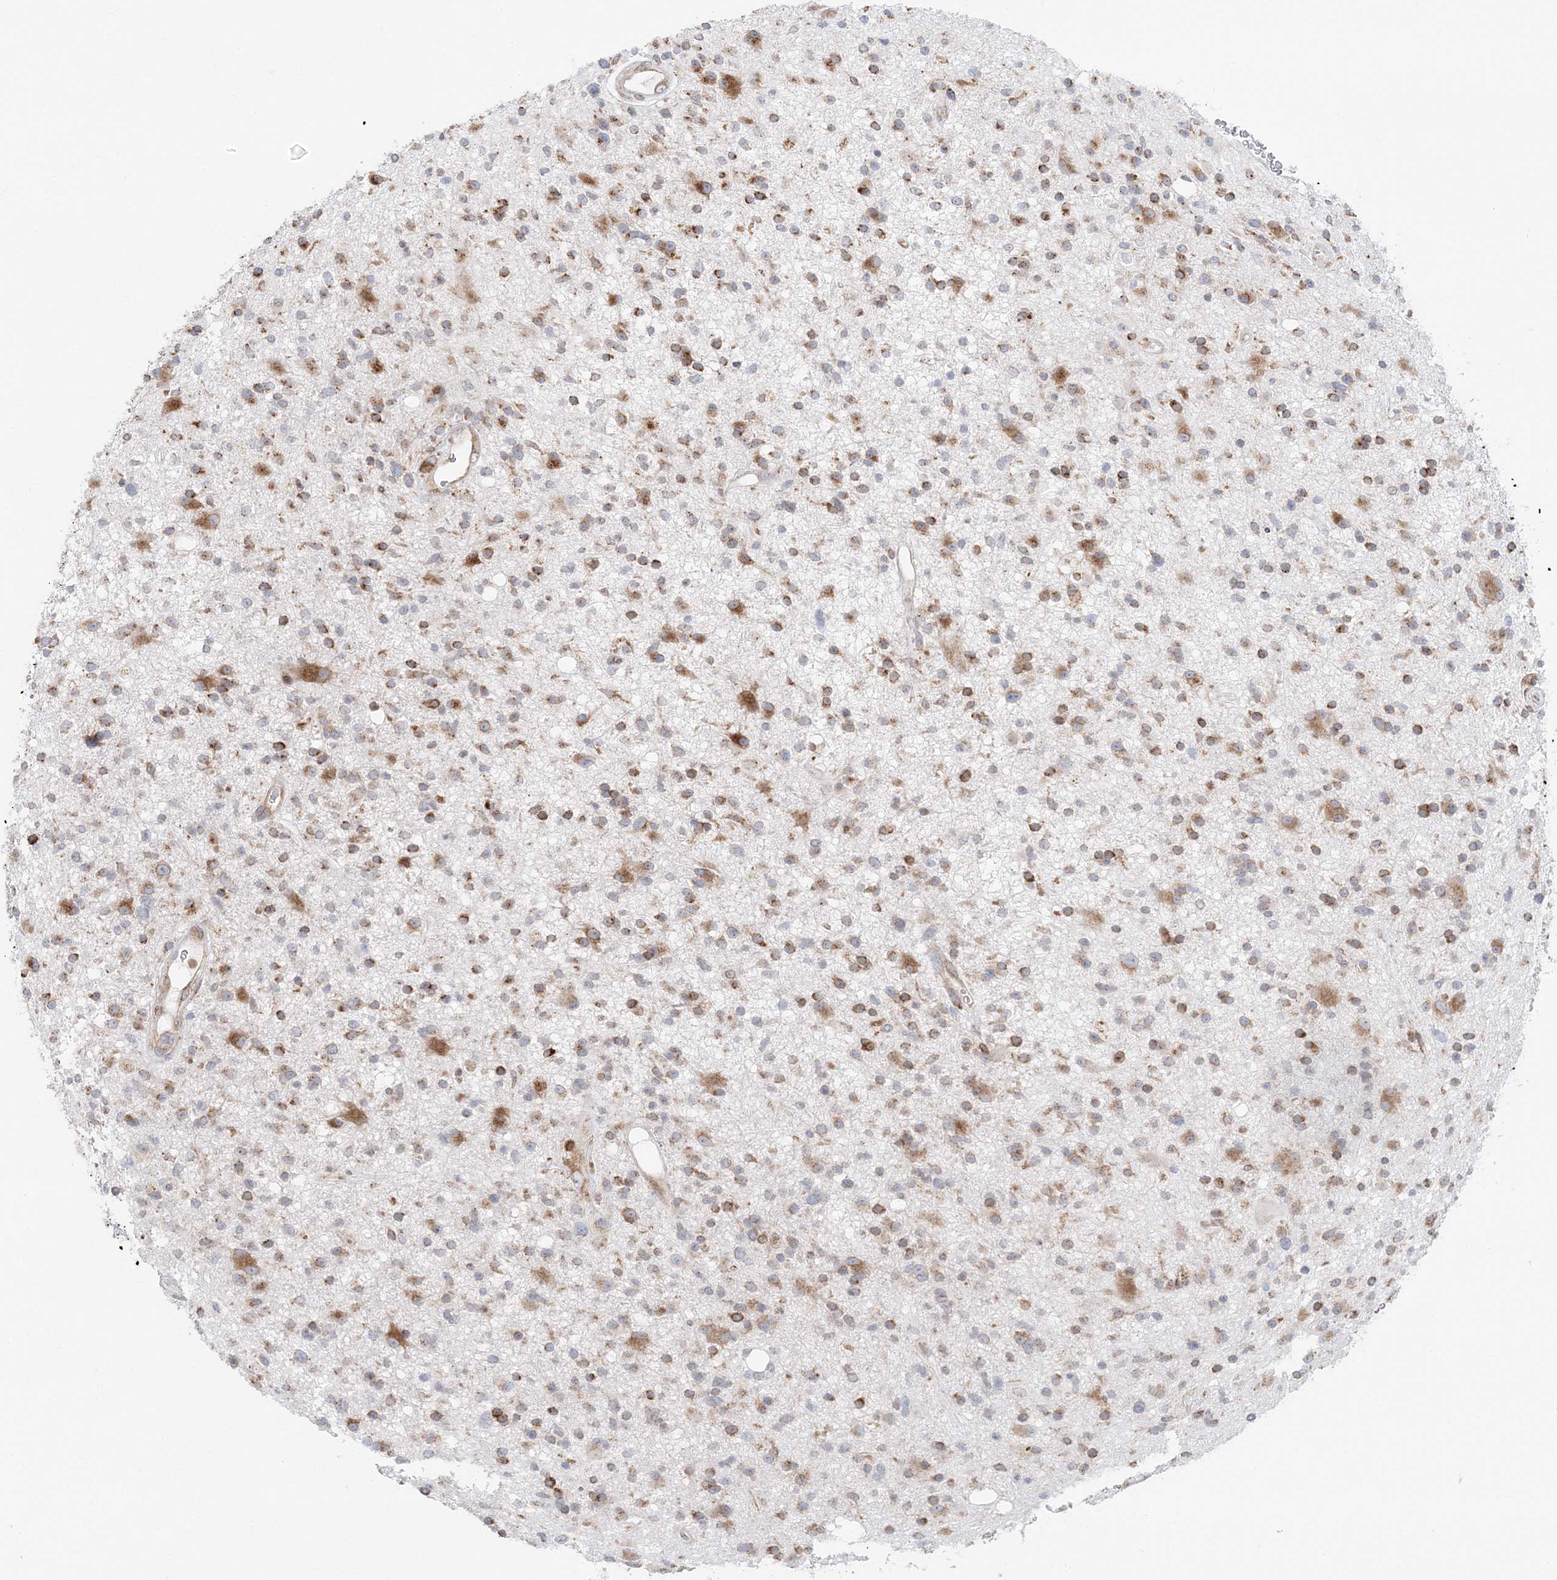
{"staining": {"intensity": "moderate", "quantity": ">75%", "location": "cytoplasmic/membranous"}, "tissue": "glioma", "cell_type": "Tumor cells", "image_type": "cancer", "snomed": [{"axis": "morphology", "description": "Glioma, malignant, High grade"}, {"axis": "topography", "description": "Brain"}], "caption": "Immunohistochemical staining of glioma reveals medium levels of moderate cytoplasmic/membranous protein expression in approximately >75% of tumor cells.", "gene": "TMED10", "patient": {"sex": "male", "age": 33}}